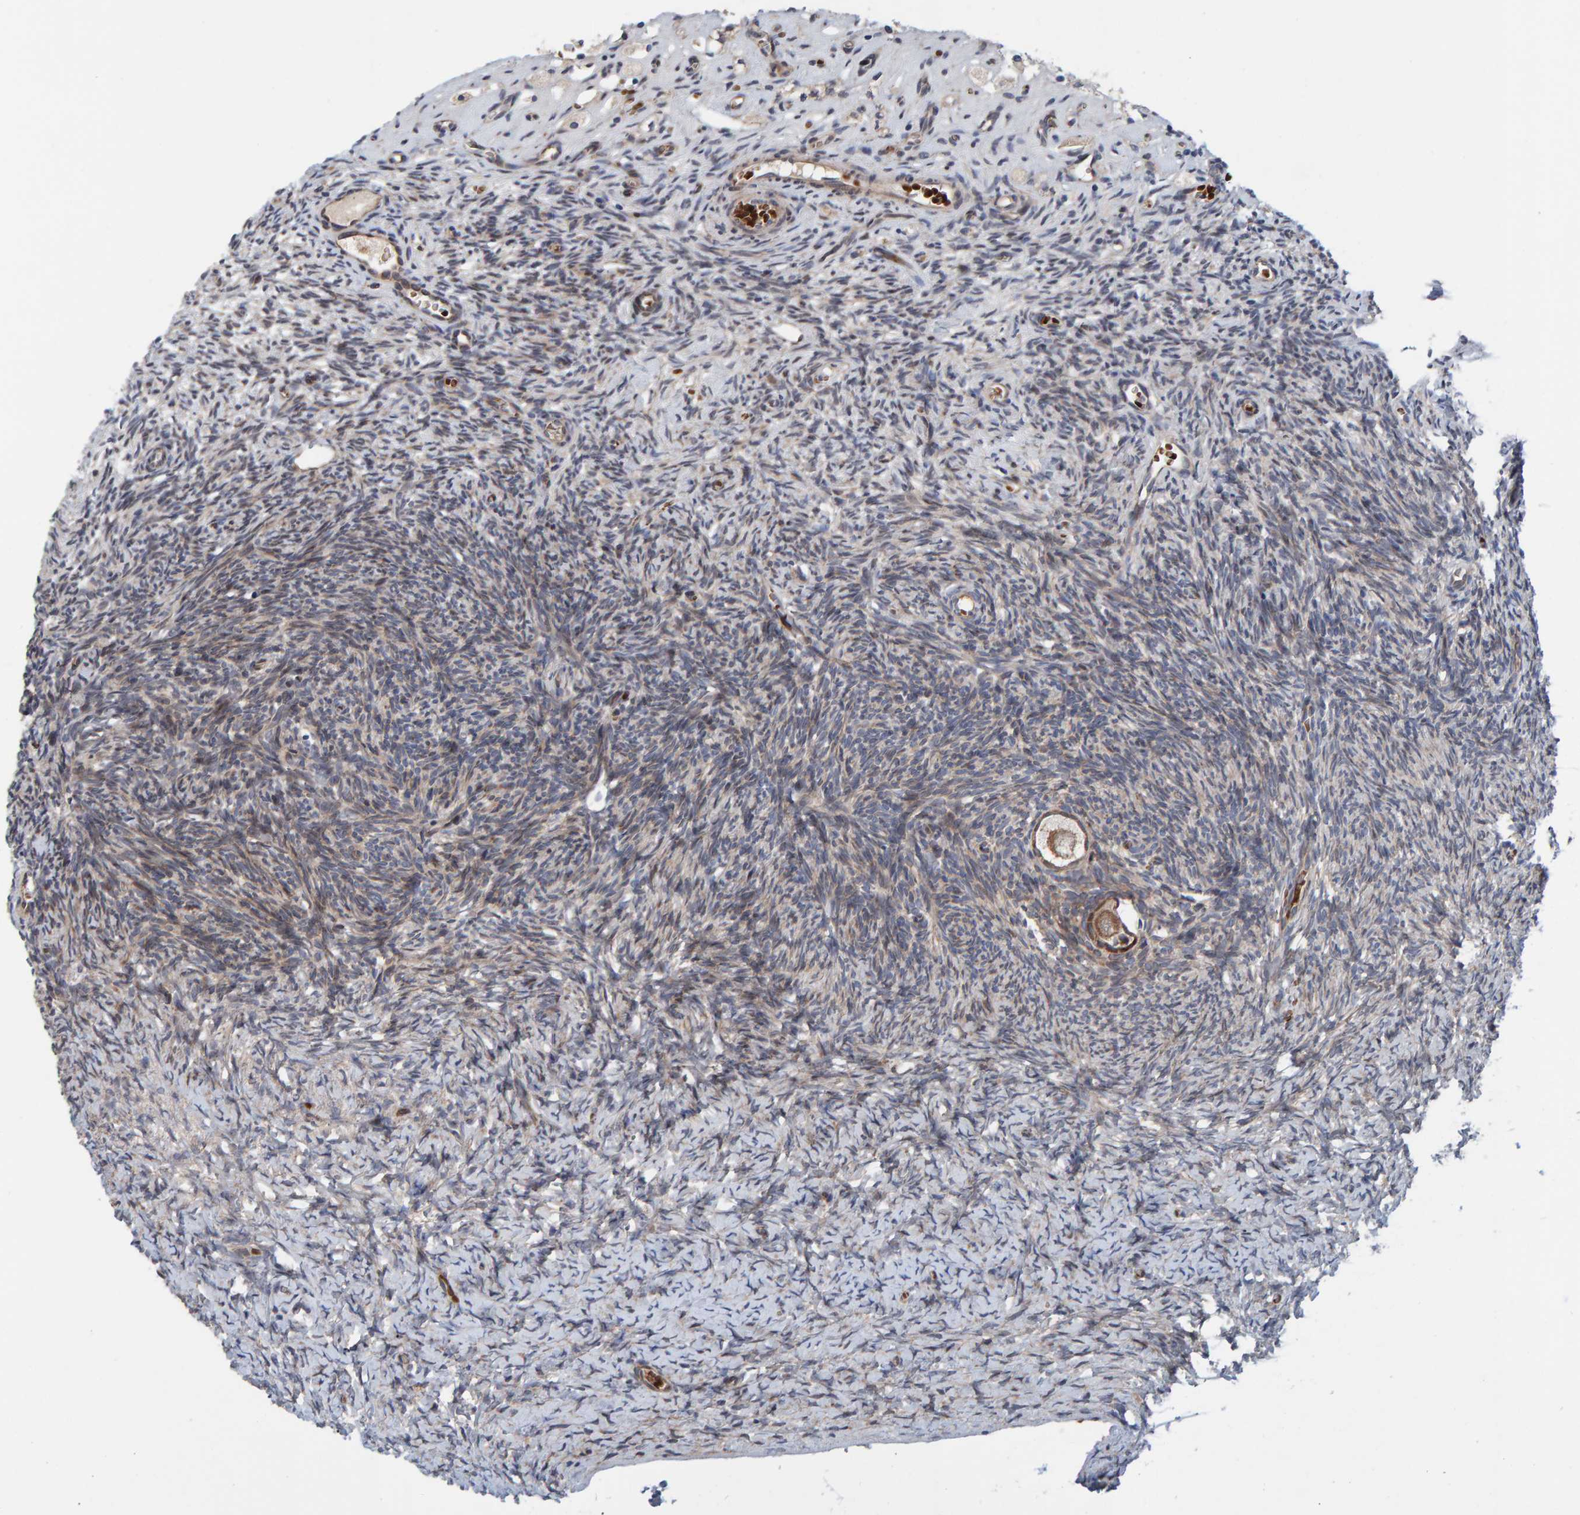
{"staining": {"intensity": "weak", "quantity": "25%-75%", "location": "cytoplasmic/membranous"}, "tissue": "ovary", "cell_type": "Follicle cells", "image_type": "normal", "snomed": [{"axis": "morphology", "description": "Normal tissue, NOS"}, {"axis": "topography", "description": "Ovary"}], "caption": "A brown stain labels weak cytoplasmic/membranous staining of a protein in follicle cells of normal ovary.", "gene": "MFSD6L", "patient": {"sex": "female", "age": 34}}